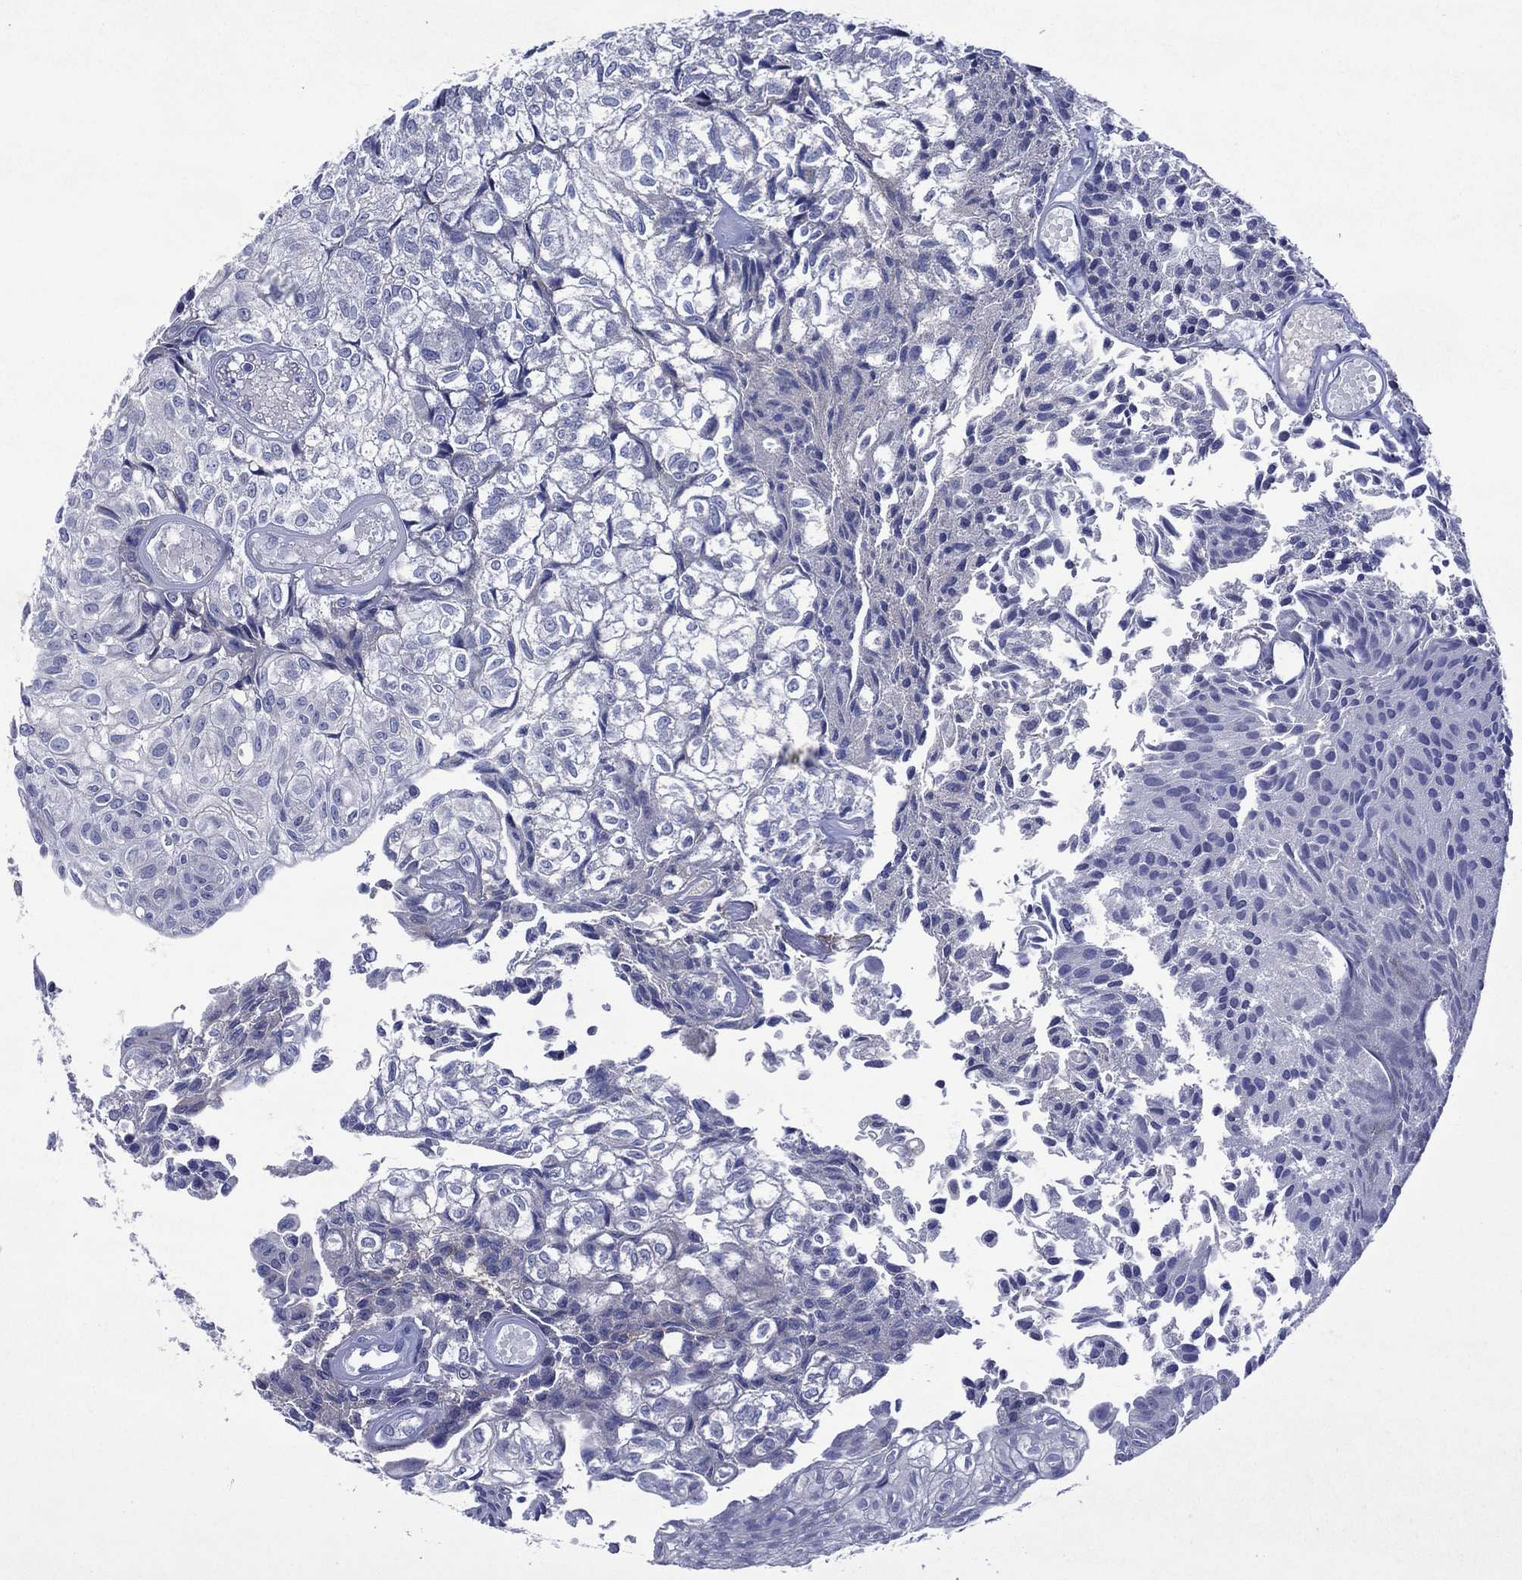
{"staining": {"intensity": "negative", "quantity": "none", "location": "none"}, "tissue": "urothelial cancer", "cell_type": "Tumor cells", "image_type": "cancer", "snomed": [{"axis": "morphology", "description": "Urothelial carcinoma, Low grade"}, {"axis": "topography", "description": "Urinary bladder"}], "caption": "Immunohistochemistry (IHC) image of neoplastic tissue: urothelial cancer stained with DAB (3,3'-diaminobenzidine) exhibits no significant protein staining in tumor cells.", "gene": "ASB10", "patient": {"sex": "male", "age": 89}}